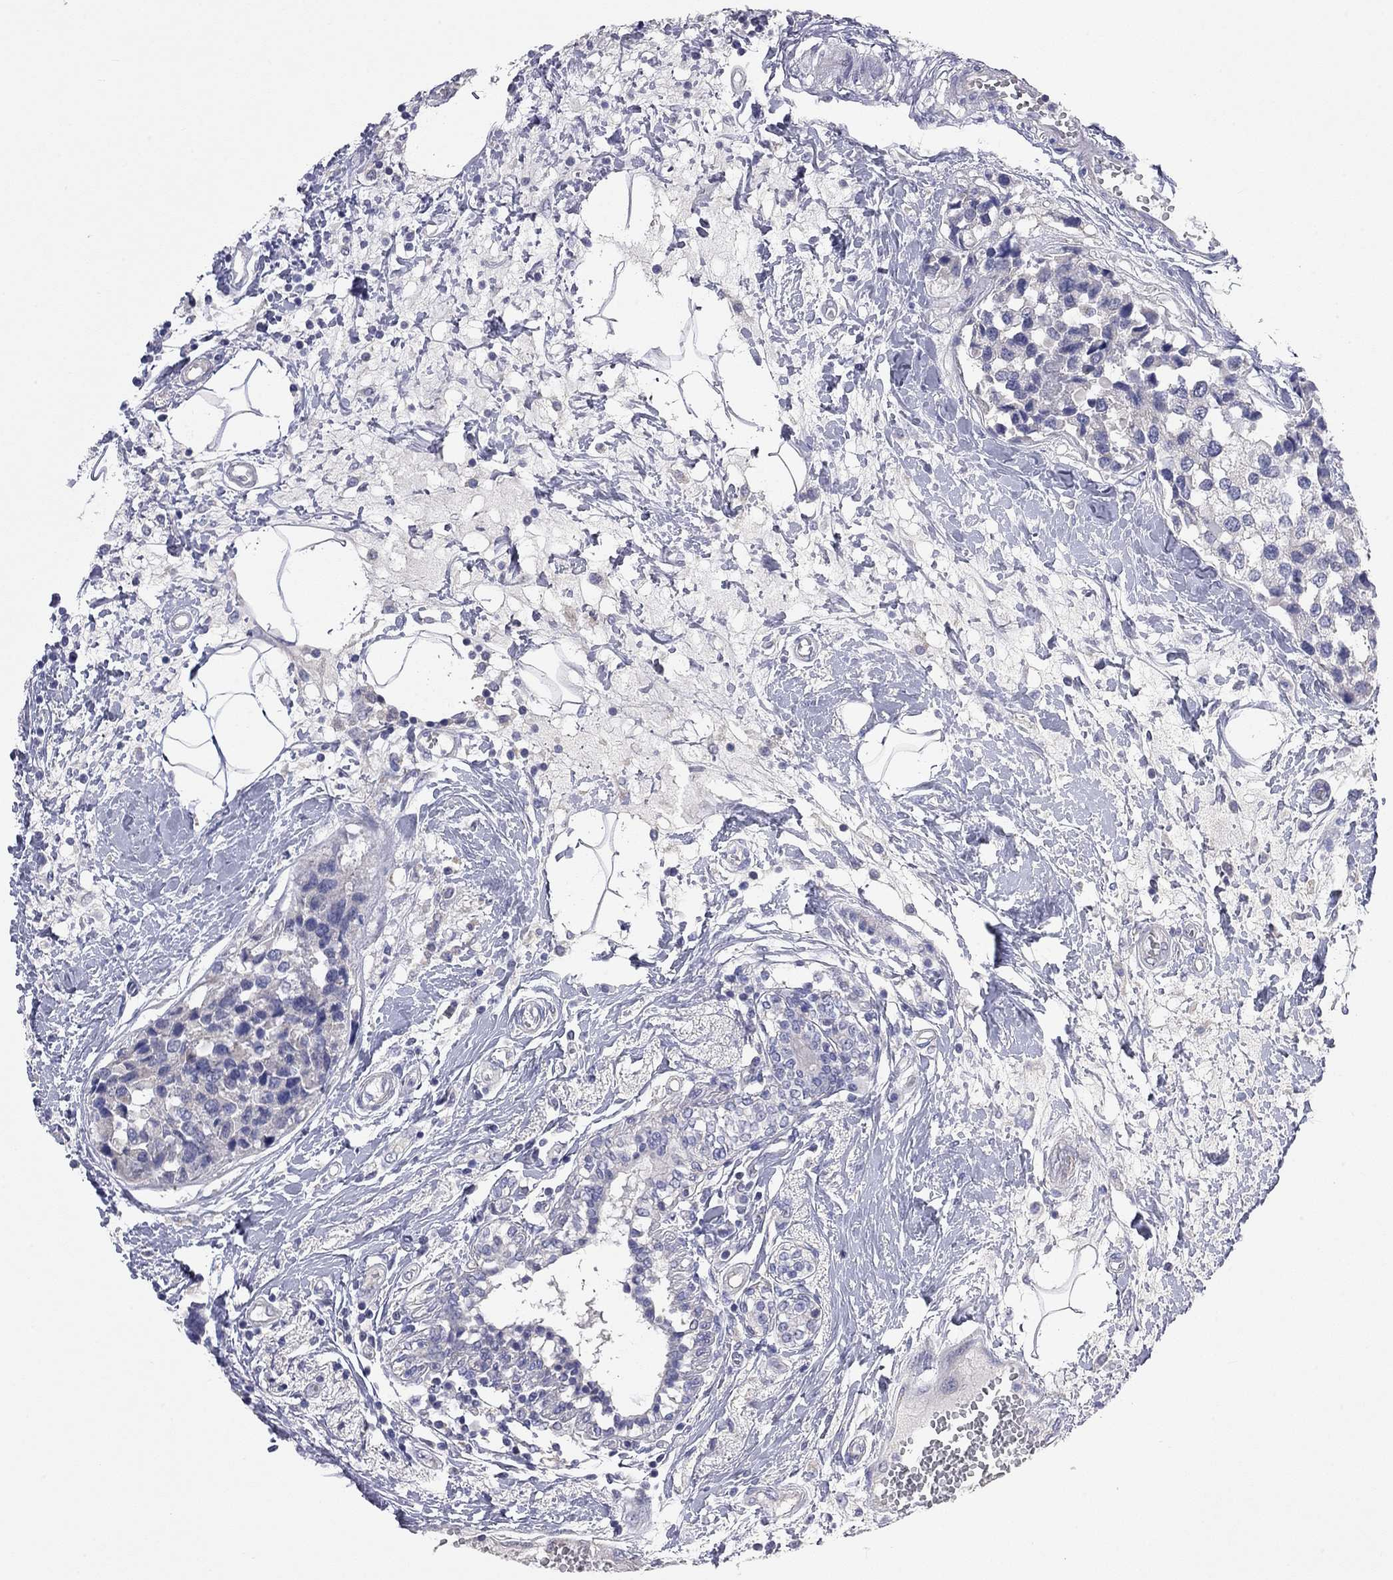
{"staining": {"intensity": "negative", "quantity": "none", "location": "none"}, "tissue": "breast cancer", "cell_type": "Tumor cells", "image_type": "cancer", "snomed": [{"axis": "morphology", "description": "Lobular carcinoma"}, {"axis": "topography", "description": "Breast"}], "caption": "The micrograph exhibits no staining of tumor cells in breast cancer.", "gene": "KCNB1", "patient": {"sex": "female", "age": 59}}